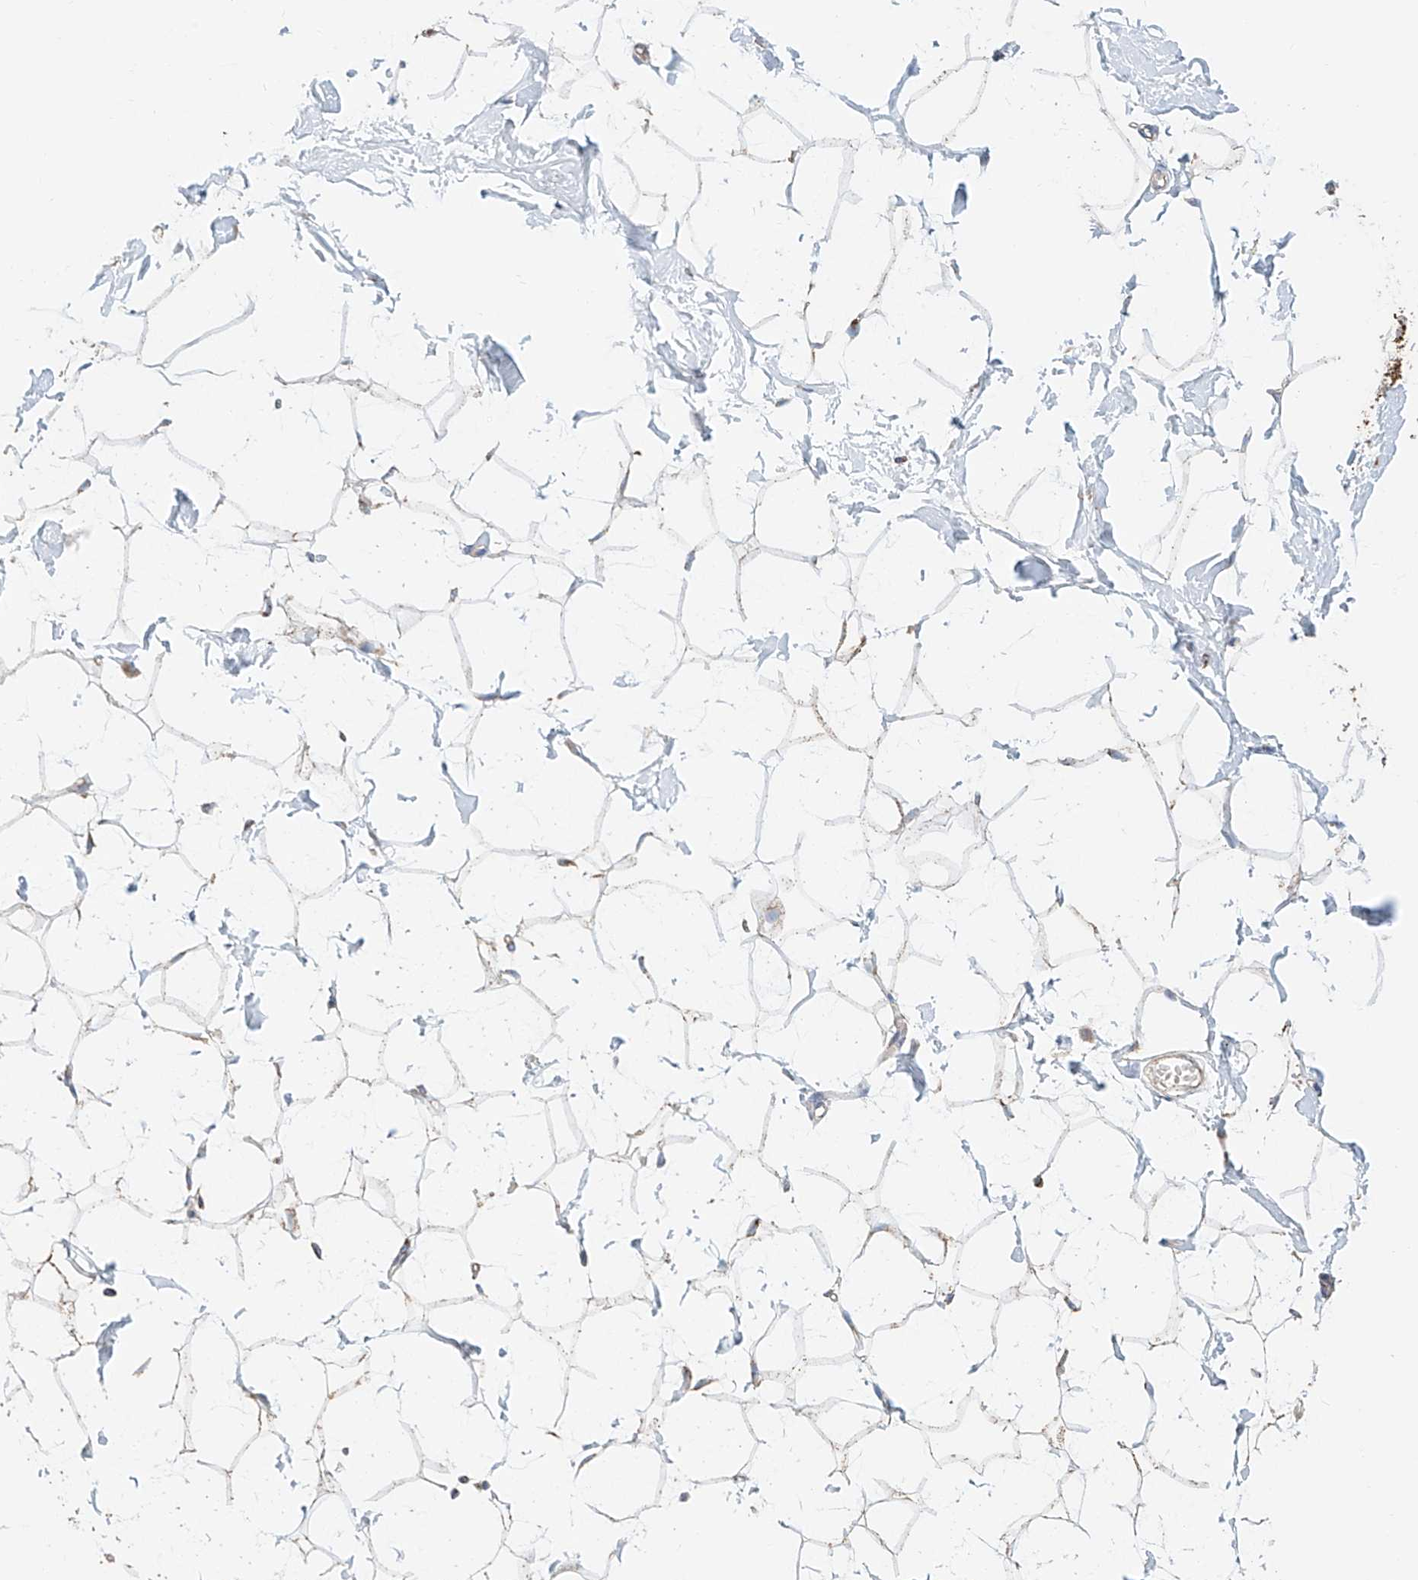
{"staining": {"intensity": "weak", "quantity": "25%-75%", "location": "cytoplasmic/membranous"}, "tissue": "breast", "cell_type": "Adipocytes", "image_type": "normal", "snomed": [{"axis": "morphology", "description": "Normal tissue, NOS"}, {"axis": "topography", "description": "Breast"}], "caption": "Unremarkable breast was stained to show a protein in brown. There is low levels of weak cytoplasmic/membranous staining in approximately 25%-75% of adipocytes.", "gene": "MCL1", "patient": {"sex": "female", "age": 26}}